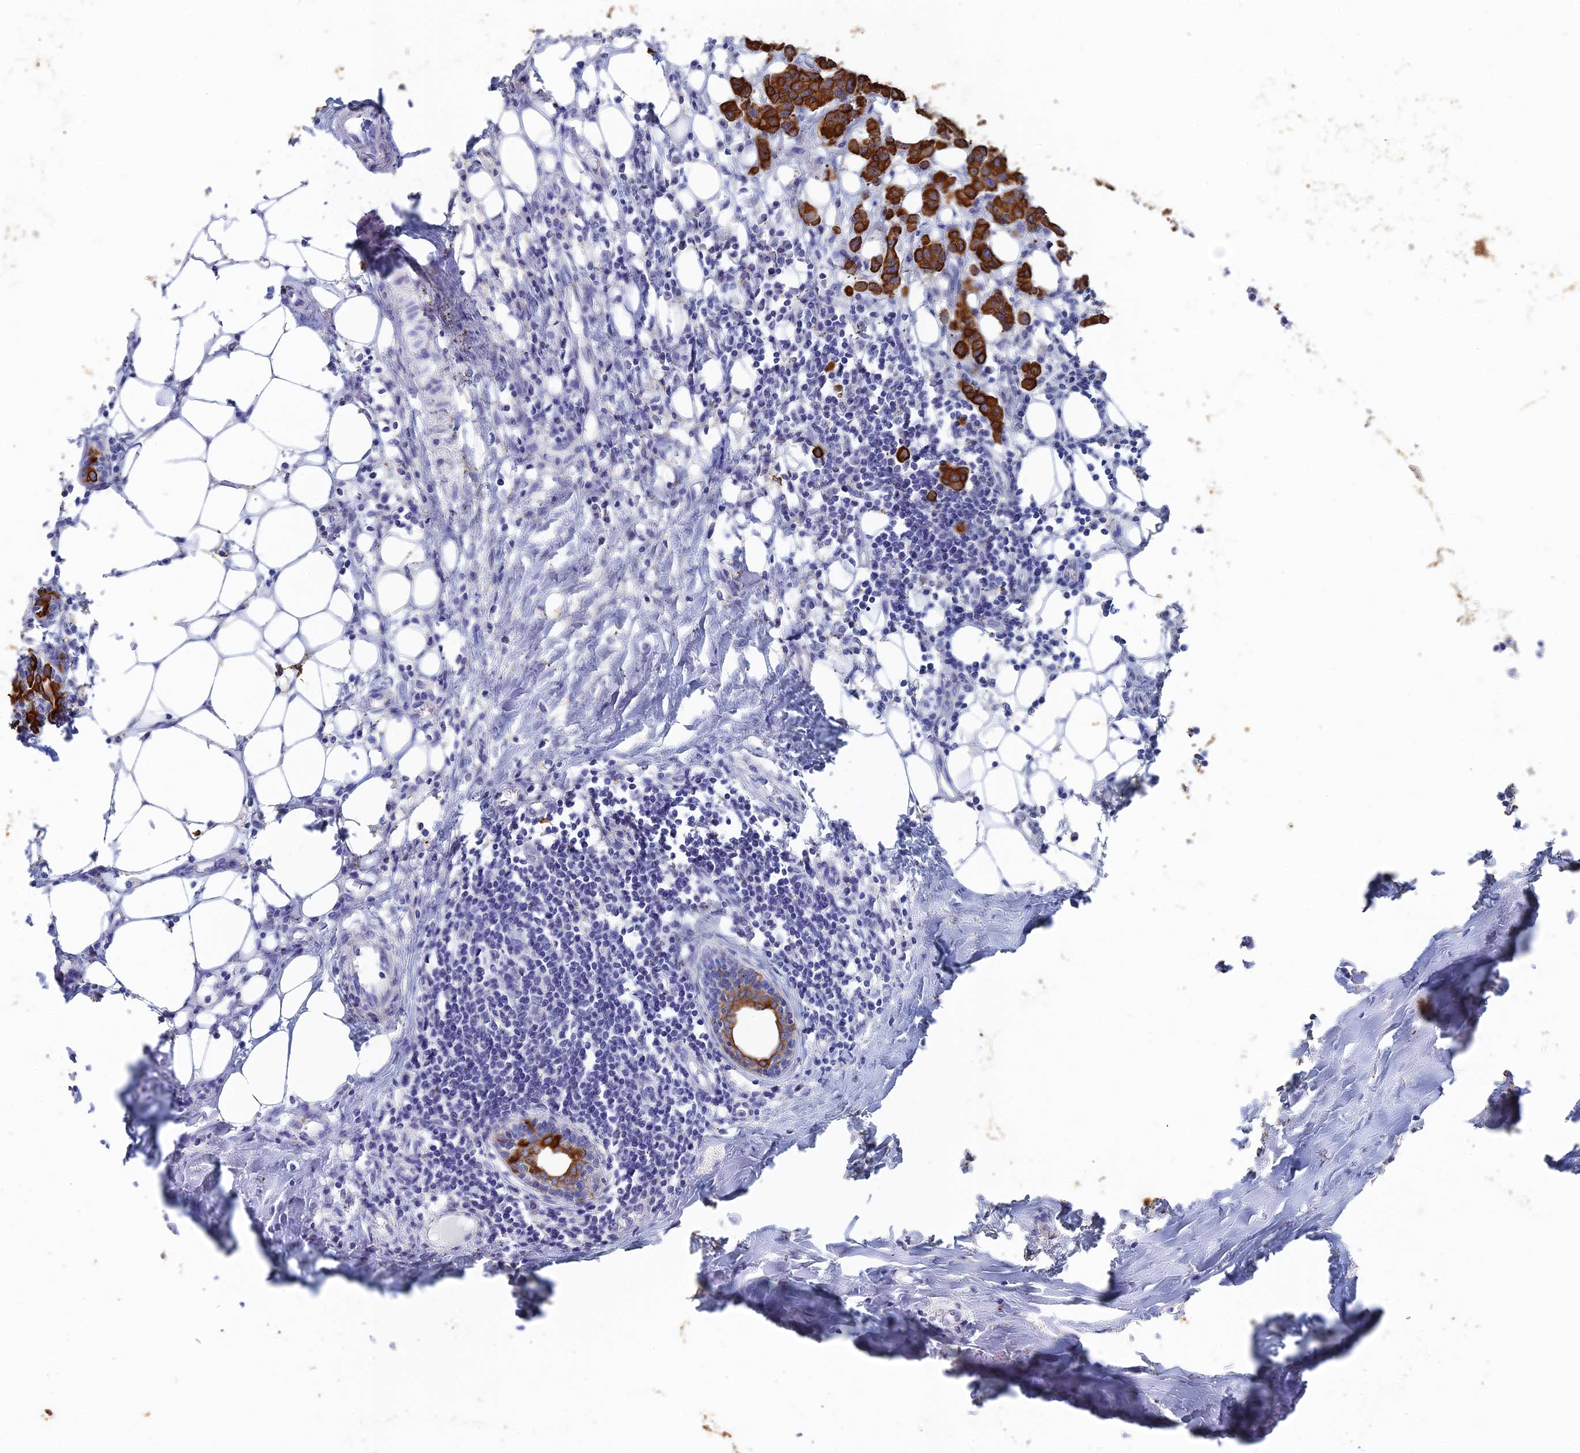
{"staining": {"intensity": "strong", "quantity": ">75%", "location": "cytoplasmic/membranous"}, "tissue": "breast cancer", "cell_type": "Tumor cells", "image_type": "cancer", "snomed": [{"axis": "morphology", "description": "Duct carcinoma"}, {"axis": "topography", "description": "Breast"}], "caption": "Protein expression analysis of breast cancer displays strong cytoplasmic/membranous positivity in about >75% of tumor cells. The protein of interest is stained brown, and the nuclei are stained in blue (DAB (3,3'-diaminobenzidine) IHC with brightfield microscopy, high magnification).", "gene": "SRFBP1", "patient": {"sex": "female", "age": 40}}